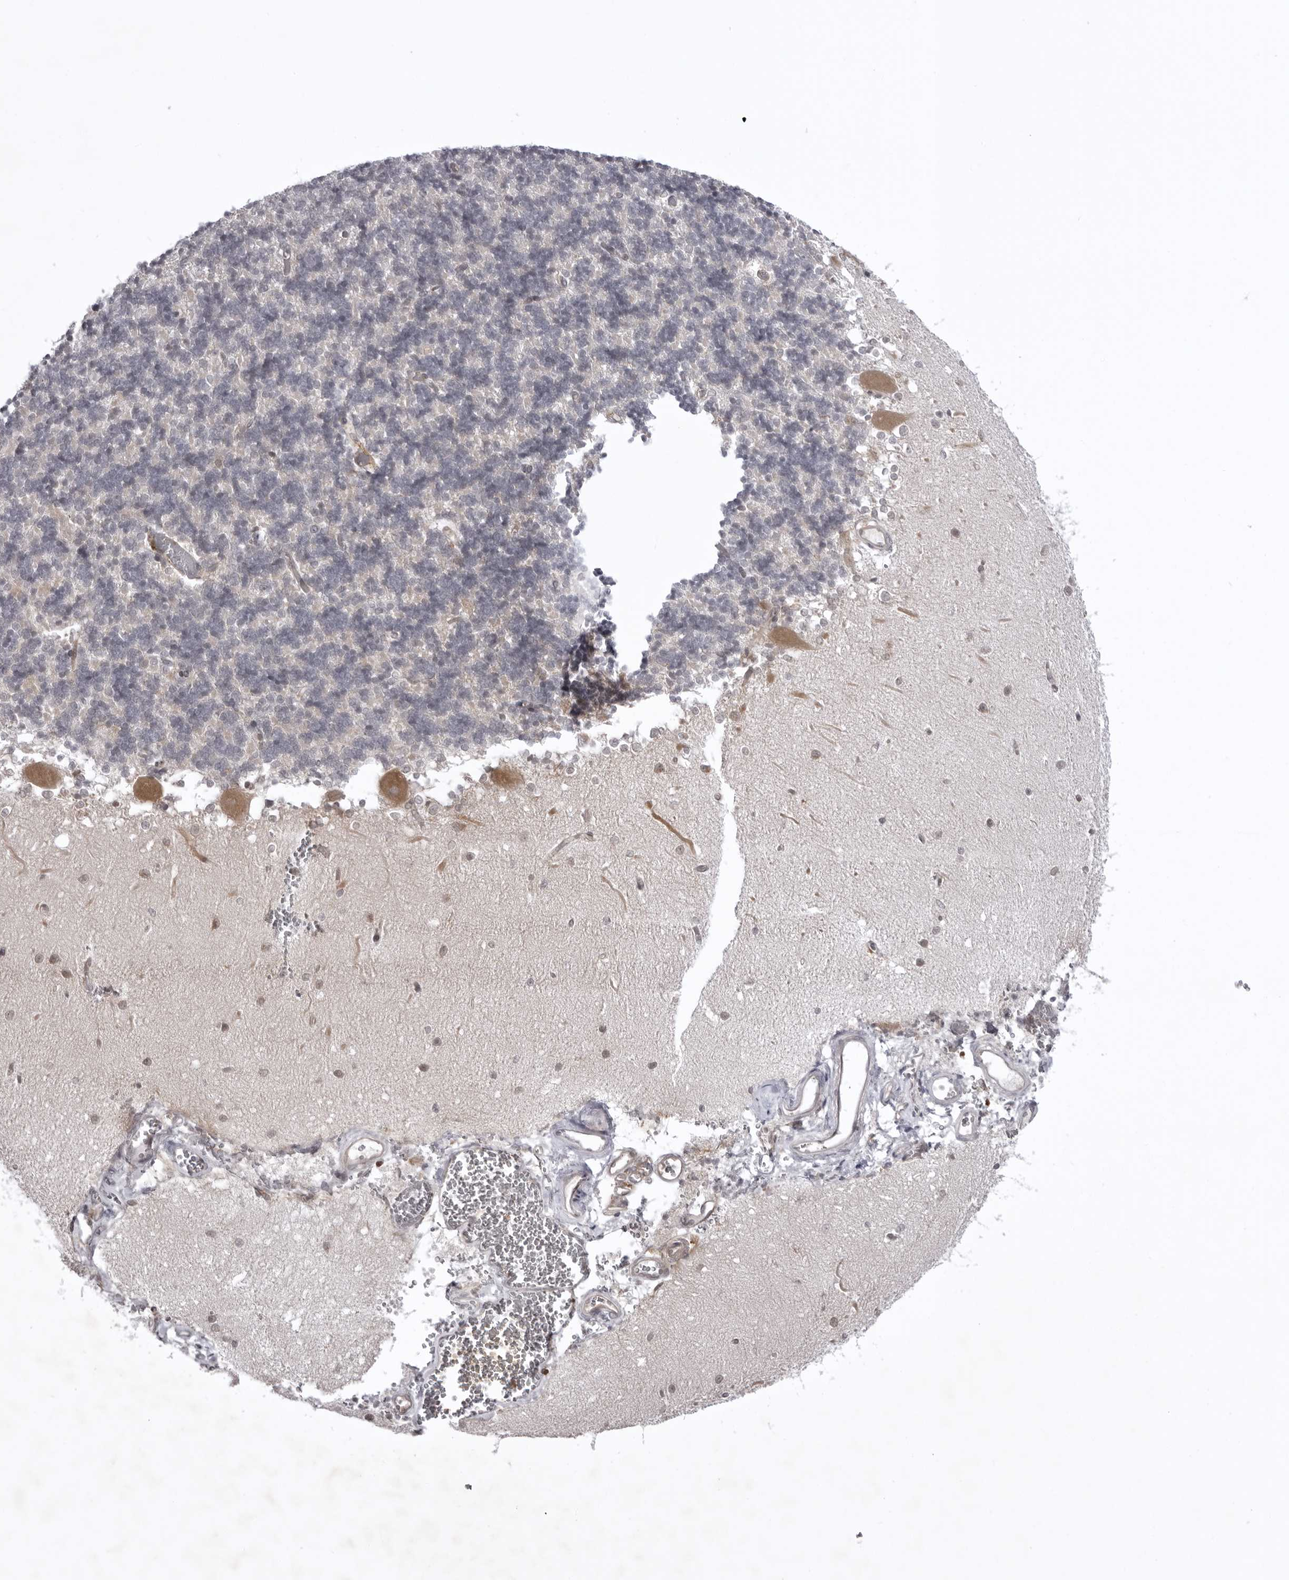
{"staining": {"intensity": "negative", "quantity": "none", "location": "none"}, "tissue": "cerebellum", "cell_type": "Cells in granular layer", "image_type": "normal", "snomed": [{"axis": "morphology", "description": "Normal tissue, NOS"}, {"axis": "topography", "description": "Cerebellum"}], "caption": "This is a photomicrograph of immunohistochemistry staining of unremarkable cerebellum, which shows no staining in cells in granular layer. Nuclei are stained in blue.", "gene": "USP43", "patient": {"sex": "male", "age": 37}}